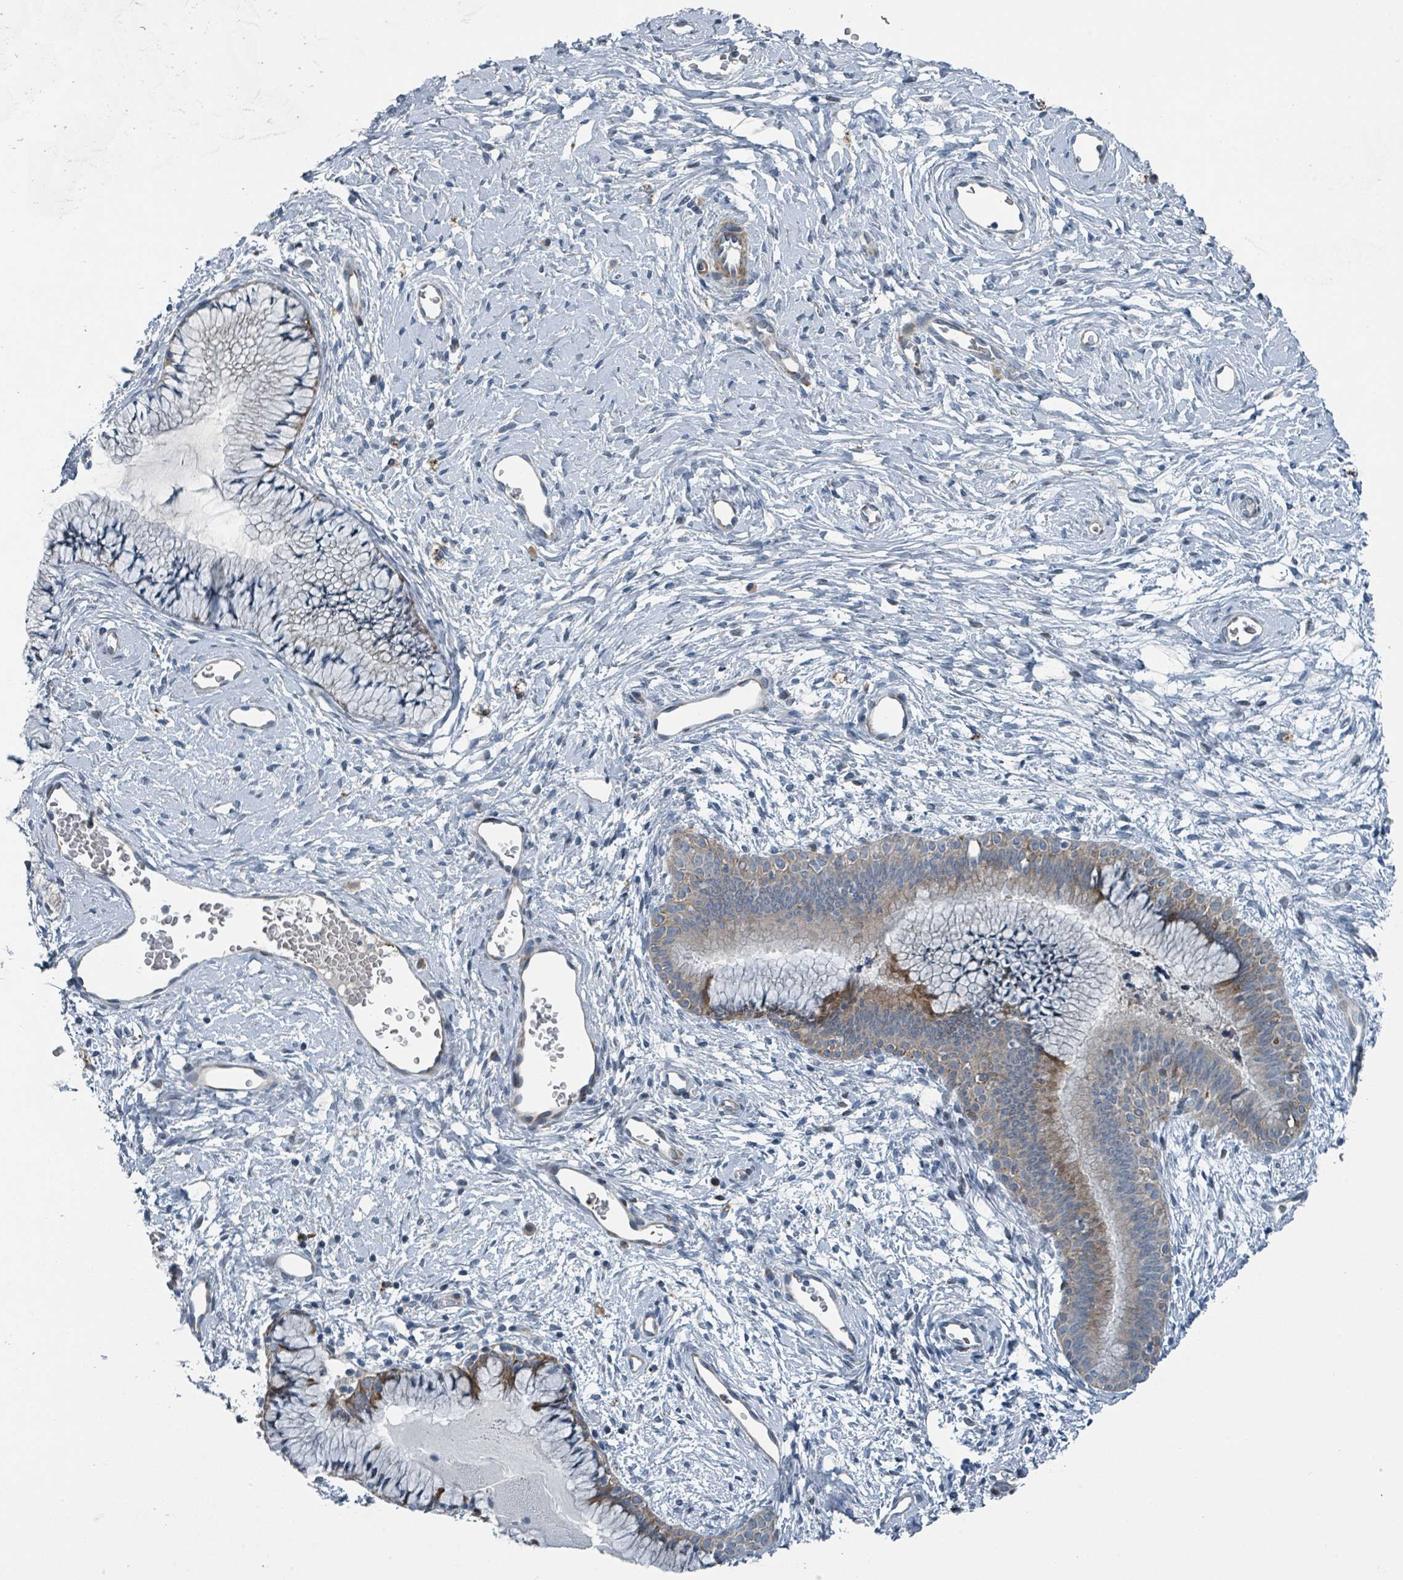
{"staining": {"intensity": "moderate", "quantity": "25%-75%", "location": "cytoplasmic/membranous"}, "tissue": "cervix", "cell_type": "Glandular cells", "image_type": "normal", "snomed": [{"axis": "morphology", "description": "Normal tissue, NOS"}, {"axis": "topography", "description": "Cervix"}], "caption": "A brown stain shows moderate cytoplasmic/membranous positivity of a protein in glandular cells of unremarkable cervix.", "gene": "DIPK2A", "patient": {"sex": "female", "age": 42}}